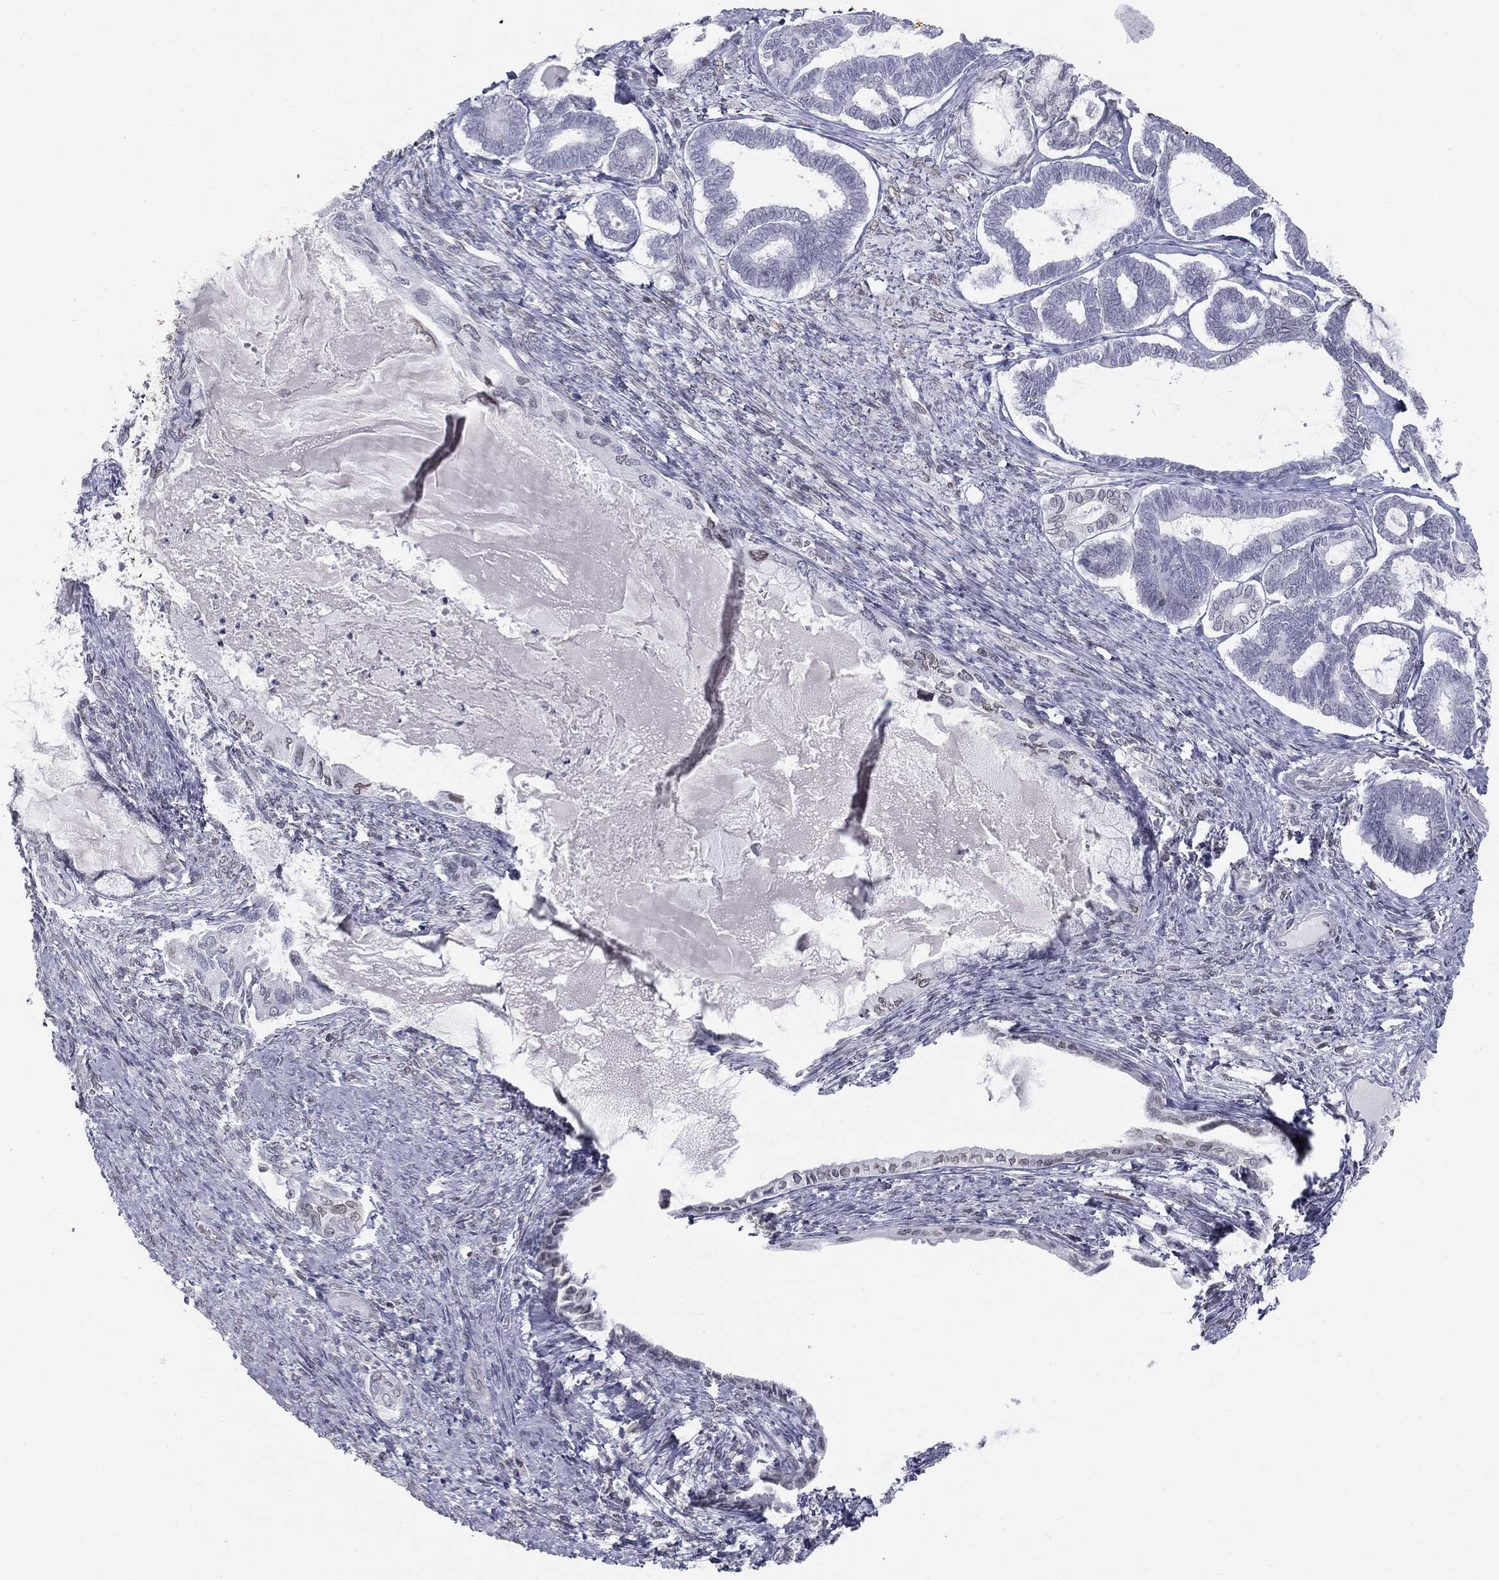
{"staining": {"intensity": "negative", "quantity": "none", "location": "none"}, "tissue": "ovarian cancer", "cell_type": "Tumor cells", "image_type": "cancer", "snomed": [{"axis": "morphology", "description": "Carcinoma, endometroid"}, {"axis": "topography", "description": "Ovary"}], "caption": "IHC photomicrograph of neoplastic tissue: ovarian cancer (endometroid carcinoma) stained with DAB demonstrates no significant protein positivity in tumor cells. The staining was performed using DAB to visualize the protein expression in brown, while the nuclei were stained in blue with hematoxylin (Magnification: 20x).", "gene": "ALDOB", "patient": {"sex": "female", "age": 70}}